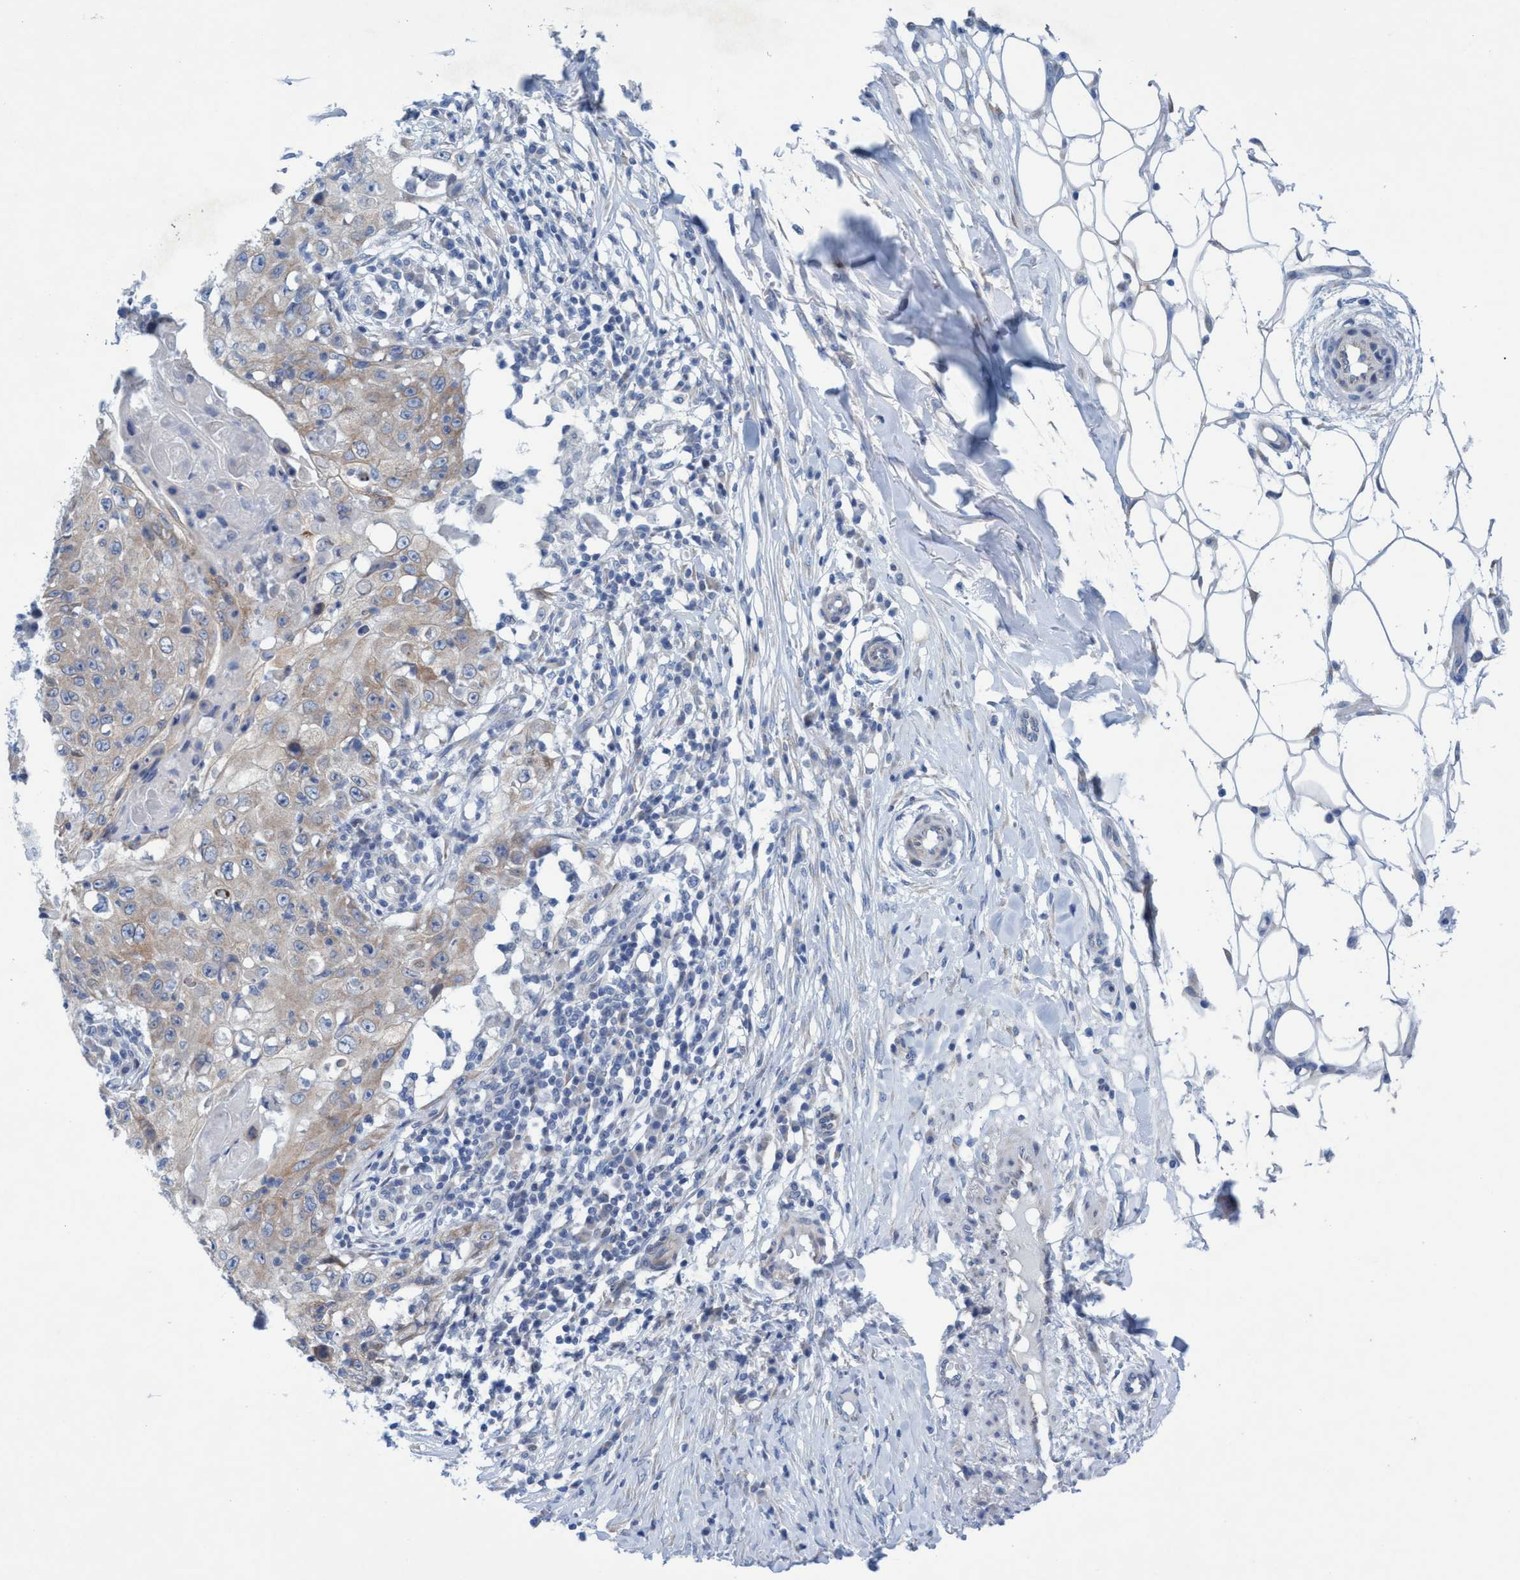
{"staining": {"intensity": "moderate", "quantity": ">75%", "location": "cytoplasmic/membranous"}, "tissue": "skin cancer", "cell_type": "Tumor cells", "image_type": "cancer", "snomed": [{"axis": "morphology", "description": "Squamous cell carcinoma, NOS"}, {"axis": "topography", "description": "Skin"}], "caption": "This is an image of IHC staining of skin cancer (squamous cell carcinoma), which shows moderate positivity in the cytoplasmic/membranous of tumor cells.", "gene": "RSAD1", "patient": {"sex": "male", "age": 86}}